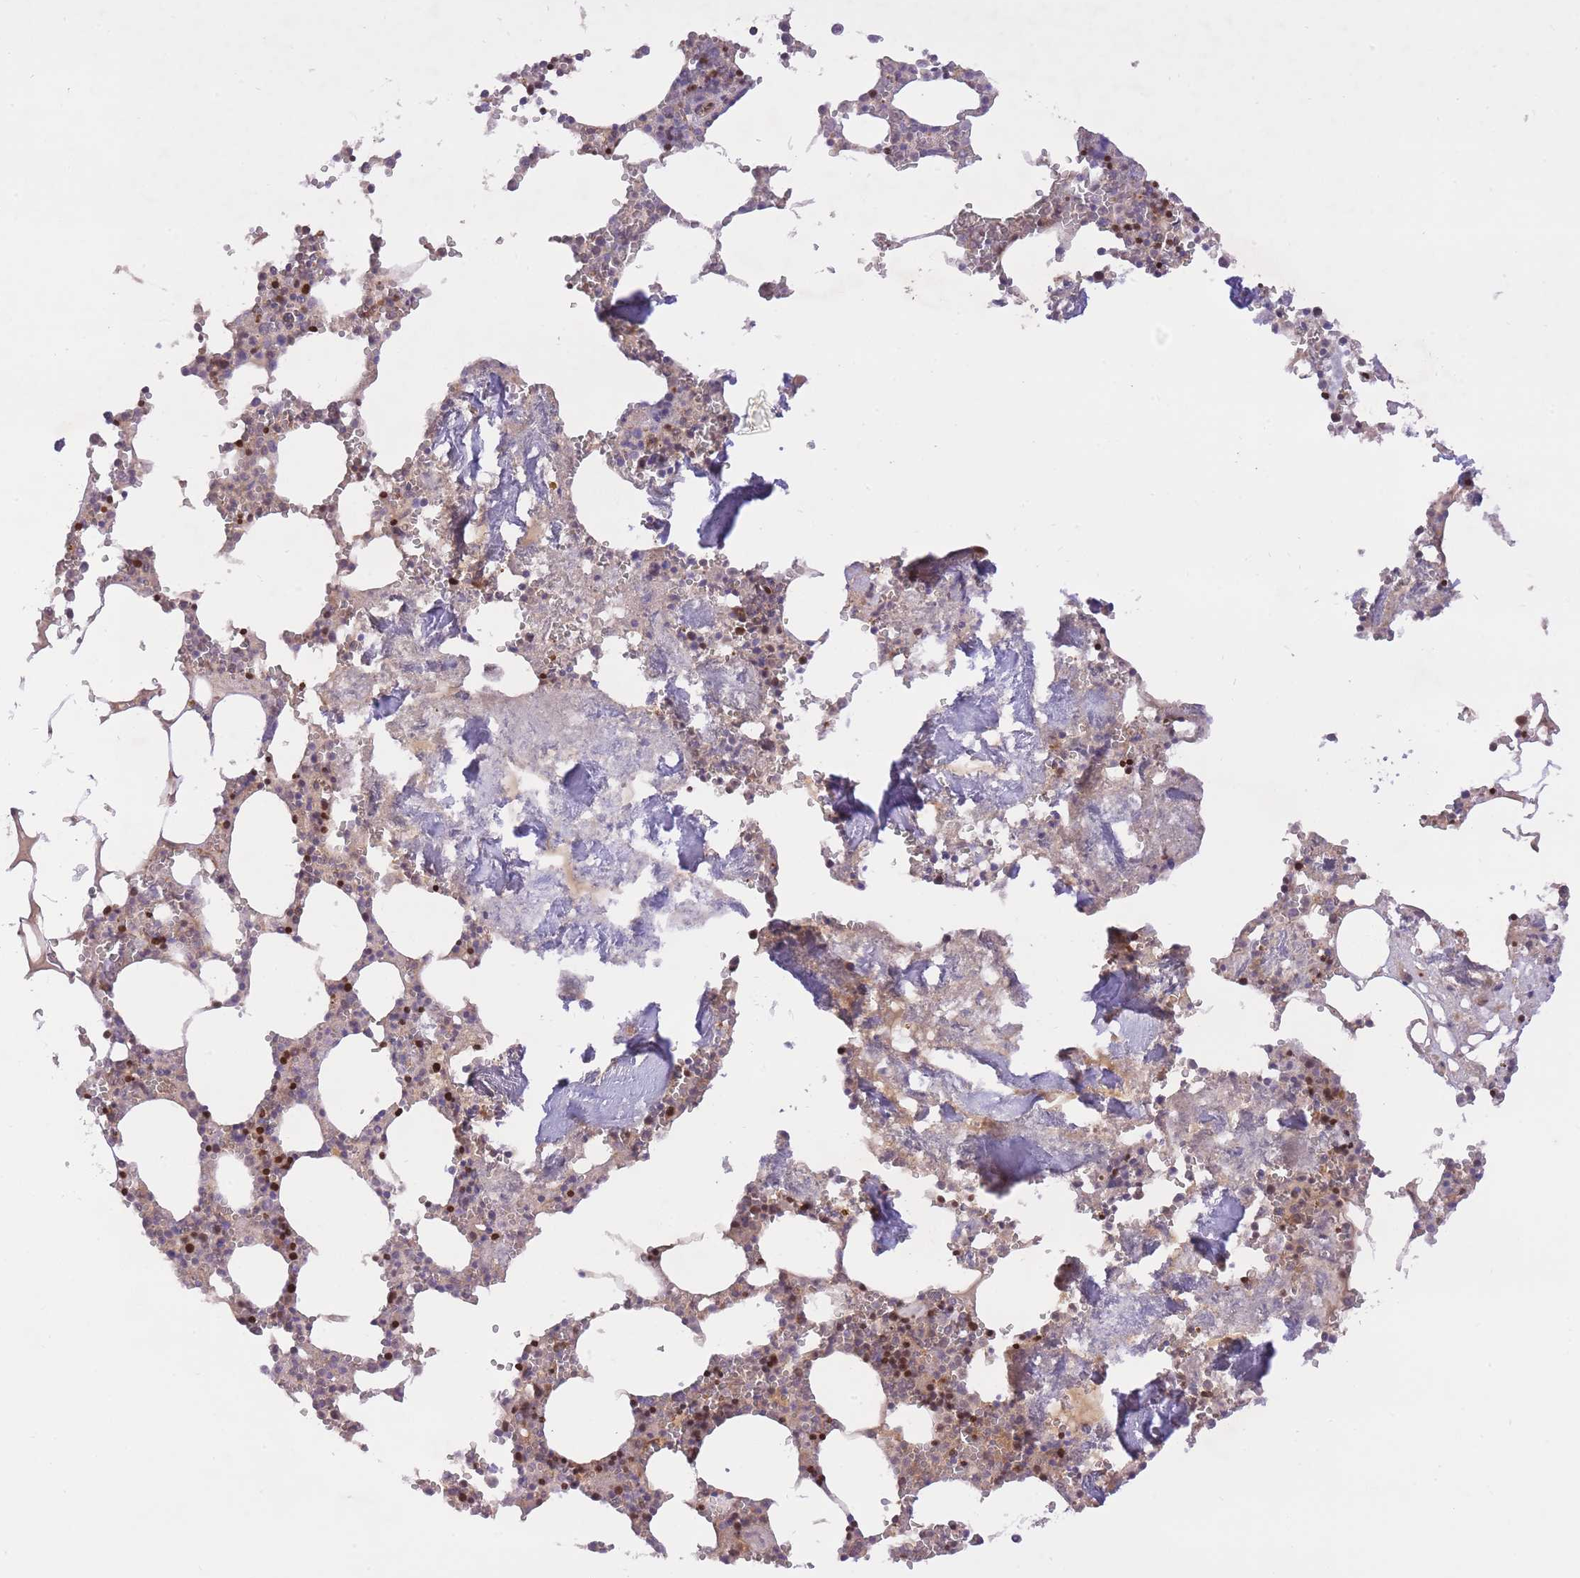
{"staining": {"intensity": "moderate", "quantity": "25%-75%", "location": "cytoplasmic/membranous,nuclear"}, "tissue": "bone marrow", "cell_type": "Hematopoietic cells", "image_type": "normal", "snomed": [{"axis": "morphology", "description": "Normal tissue, NOS"}, {"axis": "topography", "description": "Bone marrow"}], "caption": "This is a histology image of immunohistochemistry staining of normal bone marrow, which shows moderate expression in the cytoplasmic/membranous,nuclear of hematopoietic cells.", "gene": "PREP", "patient": {"sex": "male", "age": 54}}